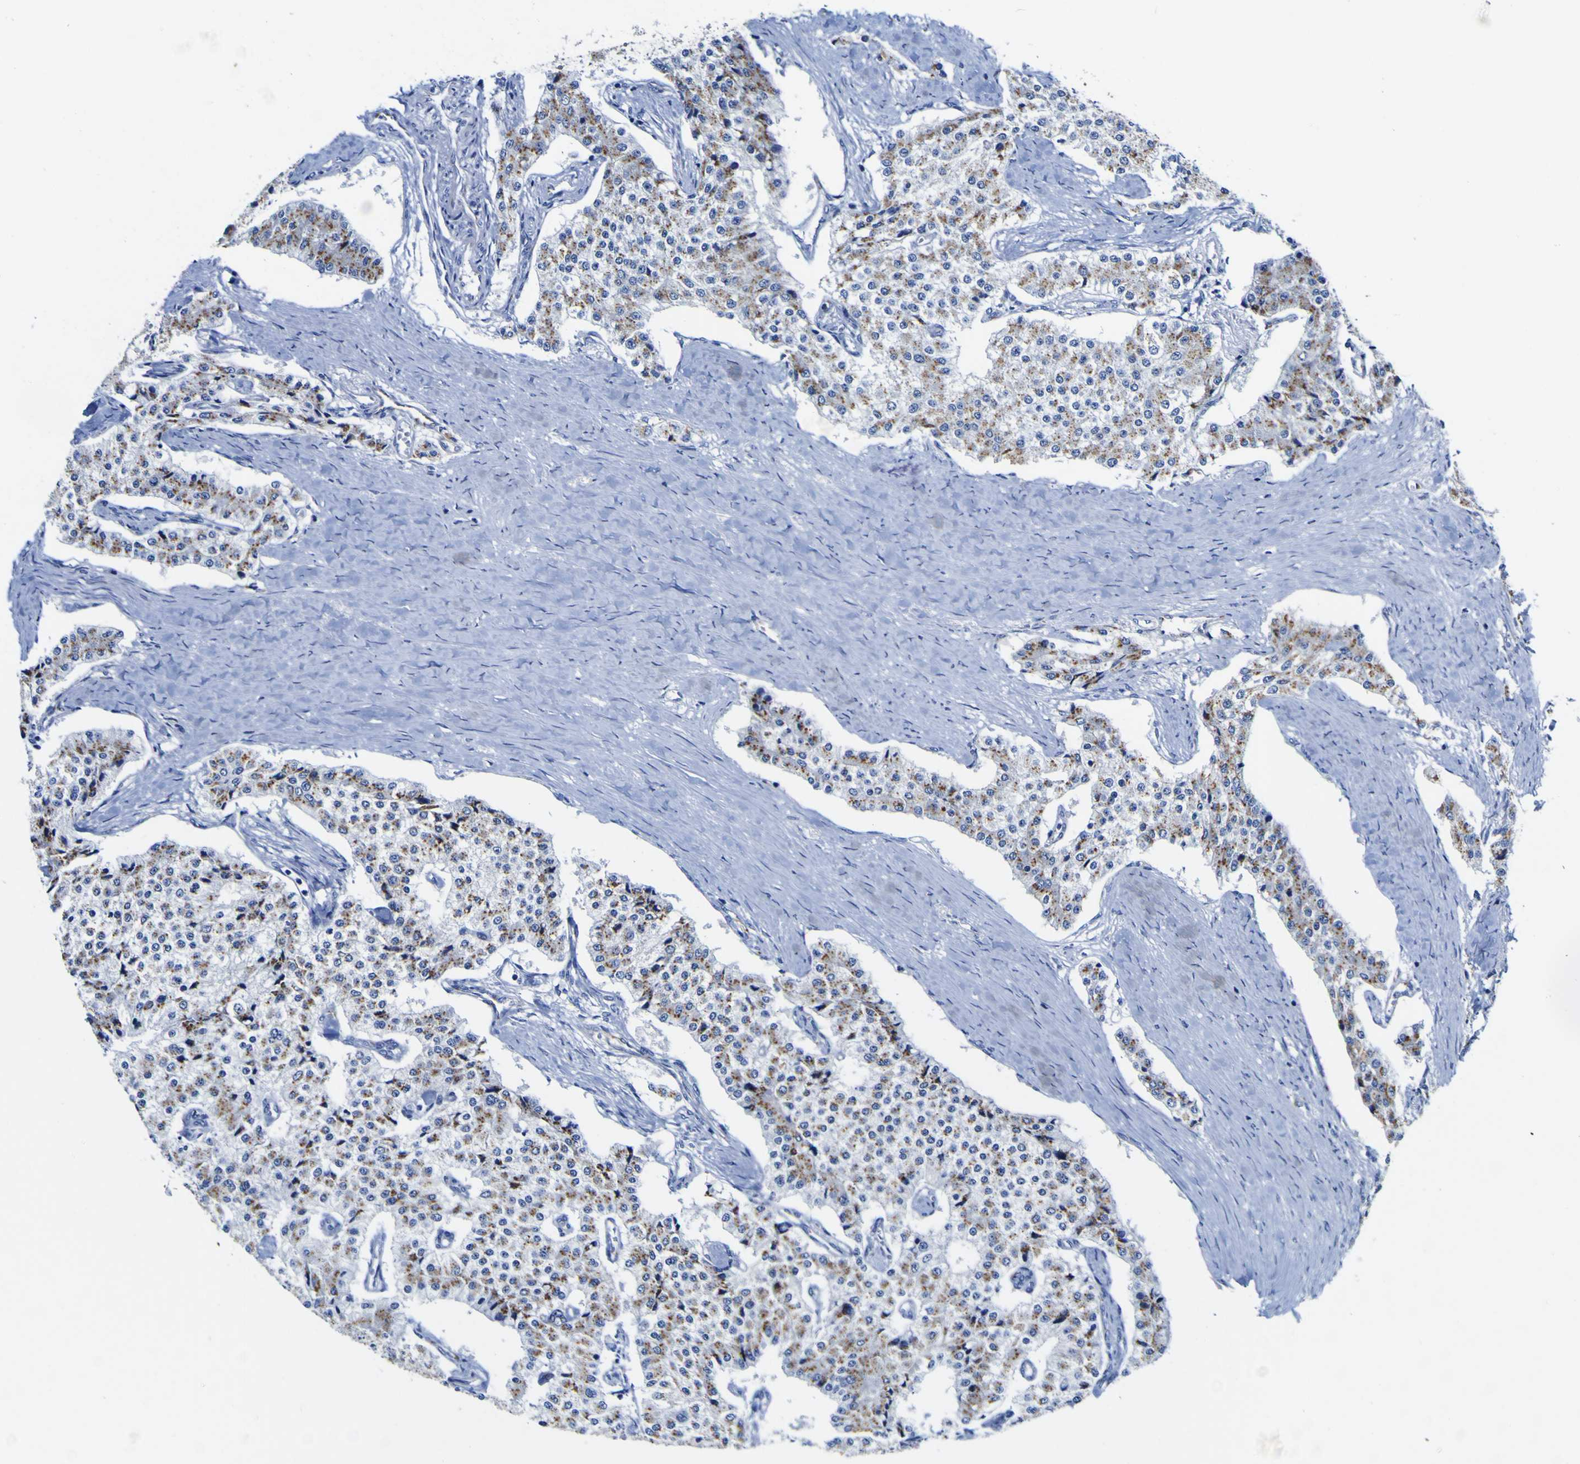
{"staining": {"intensity": "moderate", "quantity": ">75%", "location": "cytoplasmic/membranous"}, "tissue": "carcinoid", "cell_type": "Tumor cells", "image_type": "cancer", "snomed": [{"axis": "morphology", "description": "Carcinoid, malignant, NOS"}, {"axis": "topography", "description": "Colon"}], "caption": "Protein expression analysis of human carcinoid reveals moderate cytoplasmic/membranous positivity in about >75% of tumor cells.", "gene": "GOLM1", "patient": {"sex": "female", "age": 52}}